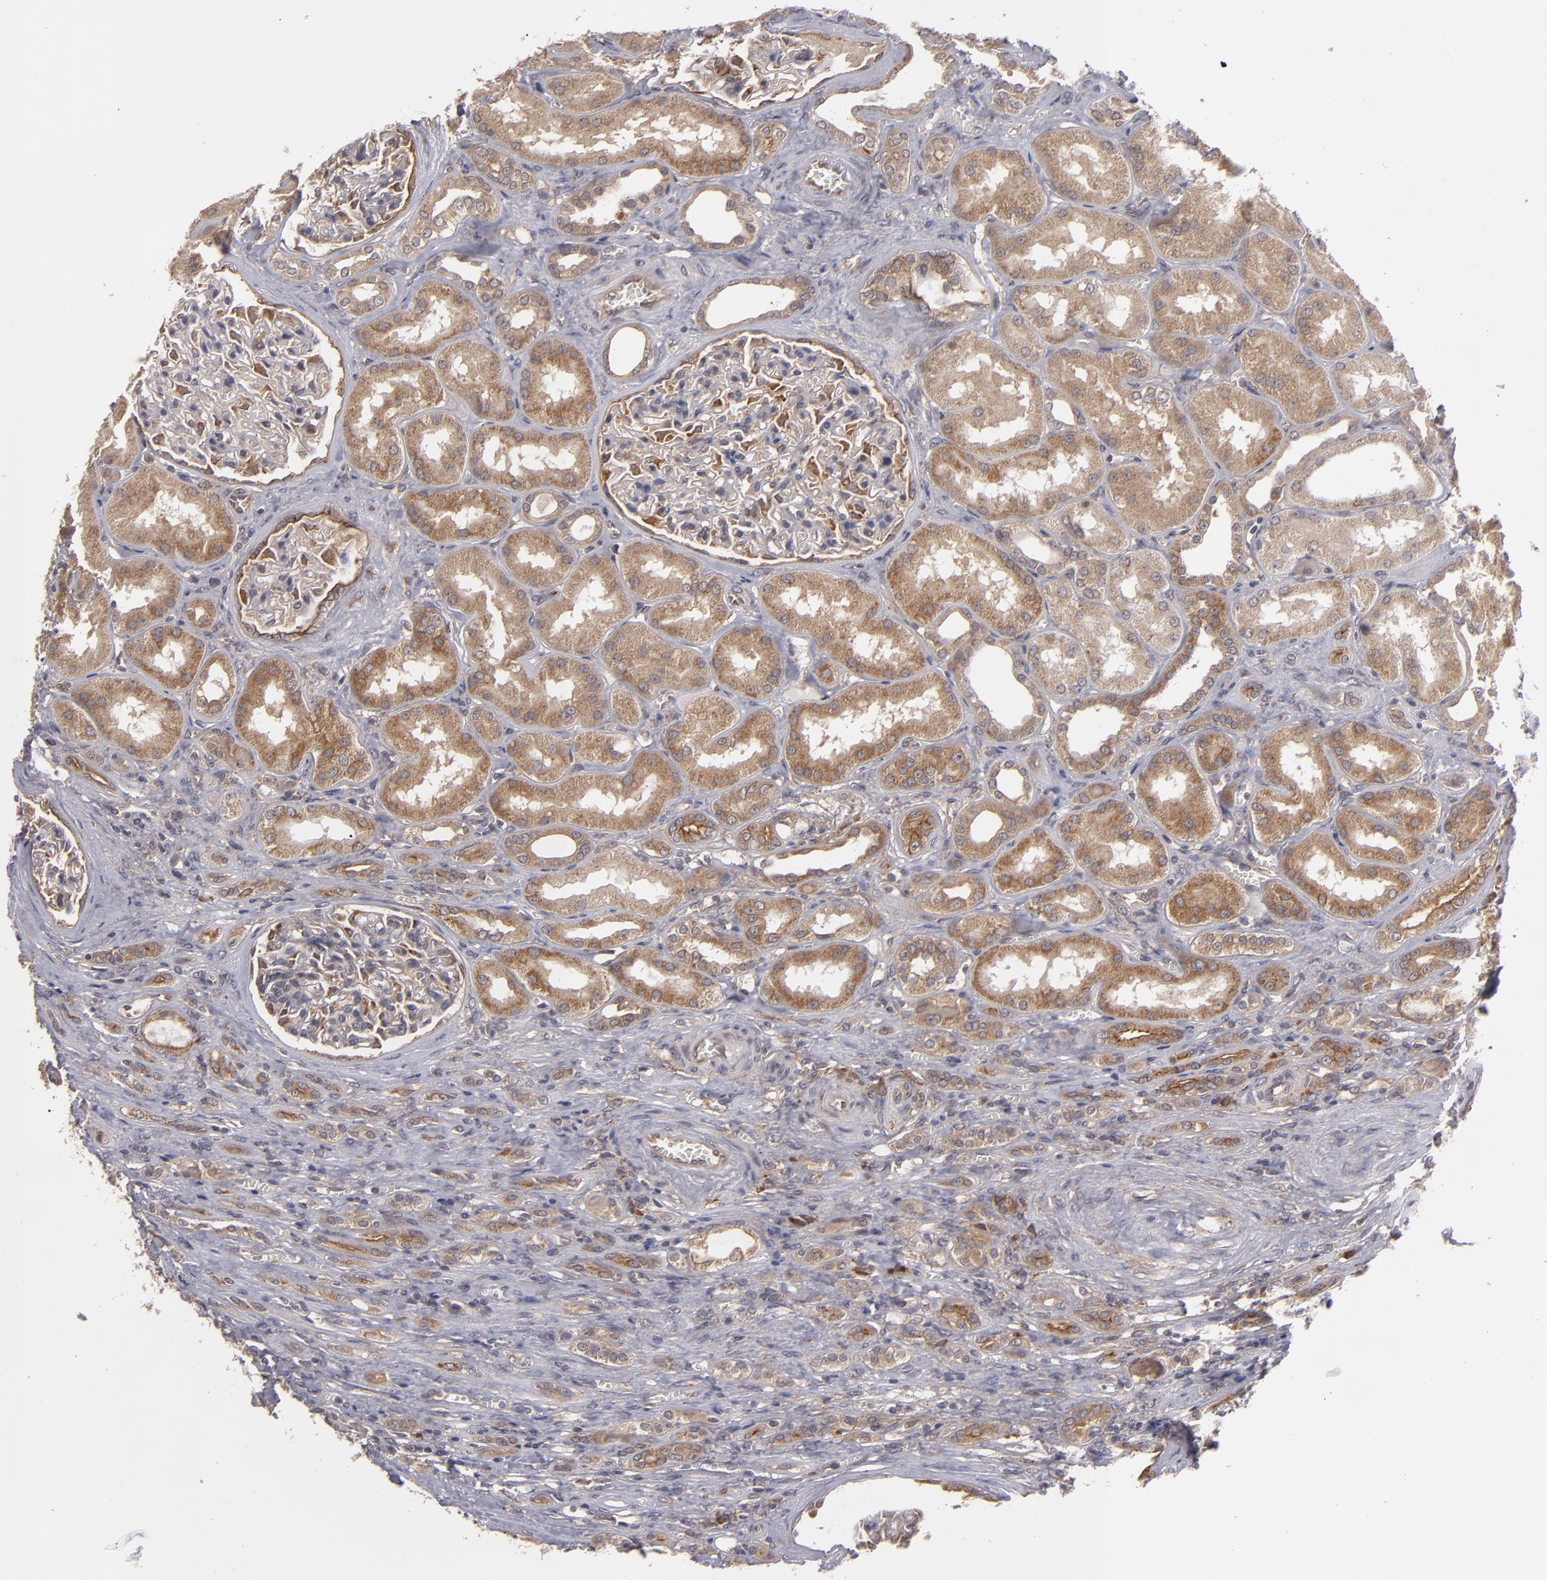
{"staining": {"intensity": "moderate", "quantity": ">75%", "location": "cytoplasmic/membranous"}, "tissue": "renal cancer", "cell_type": "Tumor cells", "image_type": "cancer", "snomed": [{"axis": "morphology", "description": "Adenocarcinoma, NOS"}, {"axis": "topography", "description": "Kidney"}], "caption": "Renal cancer was stained to show a protein in brown. There is medium levels of moderate cytoplasmic/membranous positivity in about >75% of tumor cells.", "gene": "BMP6", "patient": {"sex": "male", "age": 46}}